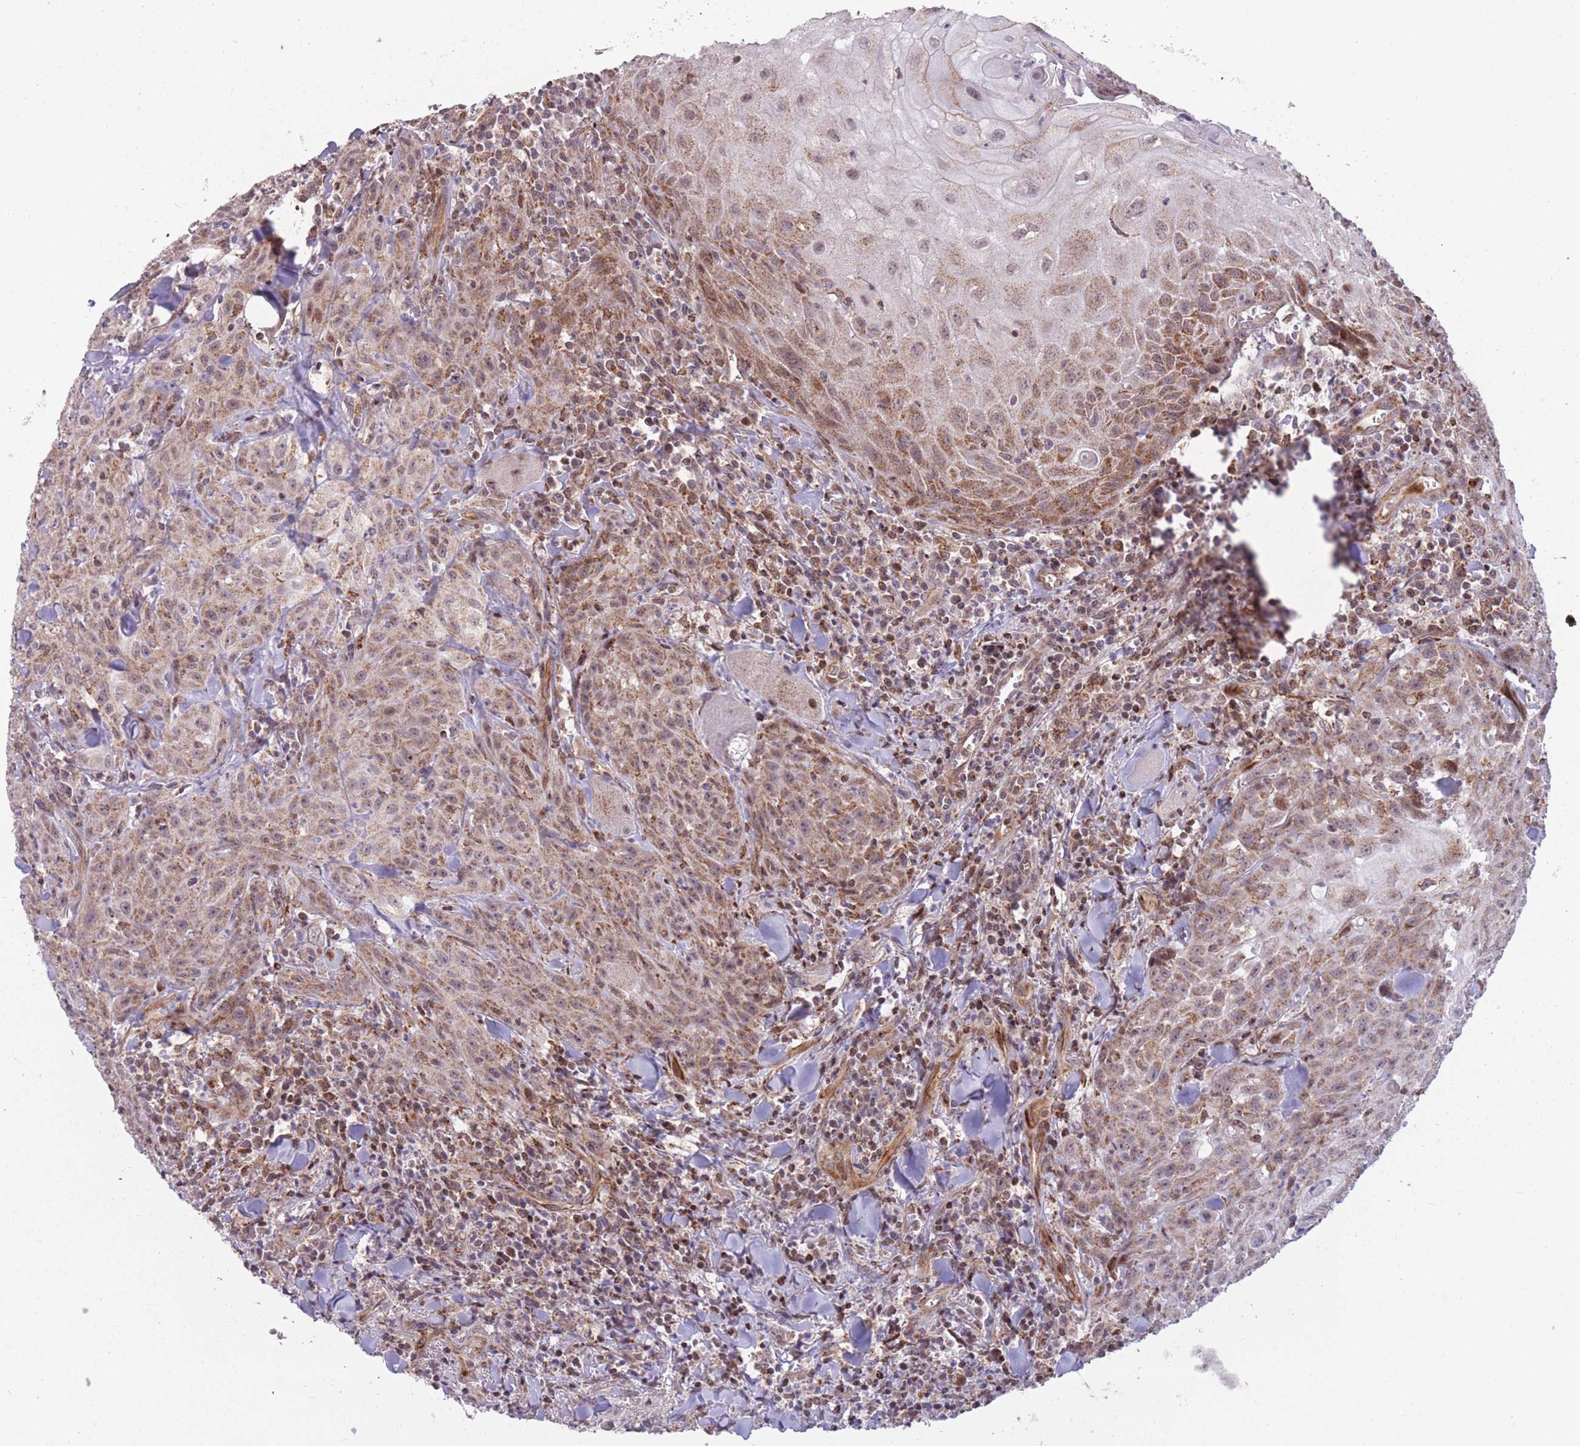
{"staining": {"intensity": "moderate", "quantity": "25%-75%", "location": "cytoplasmic/membranous"}, "tissue": "head and neck cancer", "cell_type": "Tumor cells", "image_type": "cancer", "snomed": [{"axis": "morphology", "description": "Normal tissue, NOS"}, {"axis": "morphology", "description": "Squamous cell carcinoma, NOS"}, {"axis": "topography", "description": "Oral tissue"}, {"axis": "topography", "description": "Head-Neck"}], "caption": "The immunohistochemical stain highlights moderate cytoplasmic/membranous positivity in tumor cells of head and neck squamous cell carcinoma tissue. (DAB (3,3'-diaminobenzidine) IHC with brightfield microscopy, high magnification).", "gene": "DPYSL4", "patient": {"sex": "female", "age": 70}}